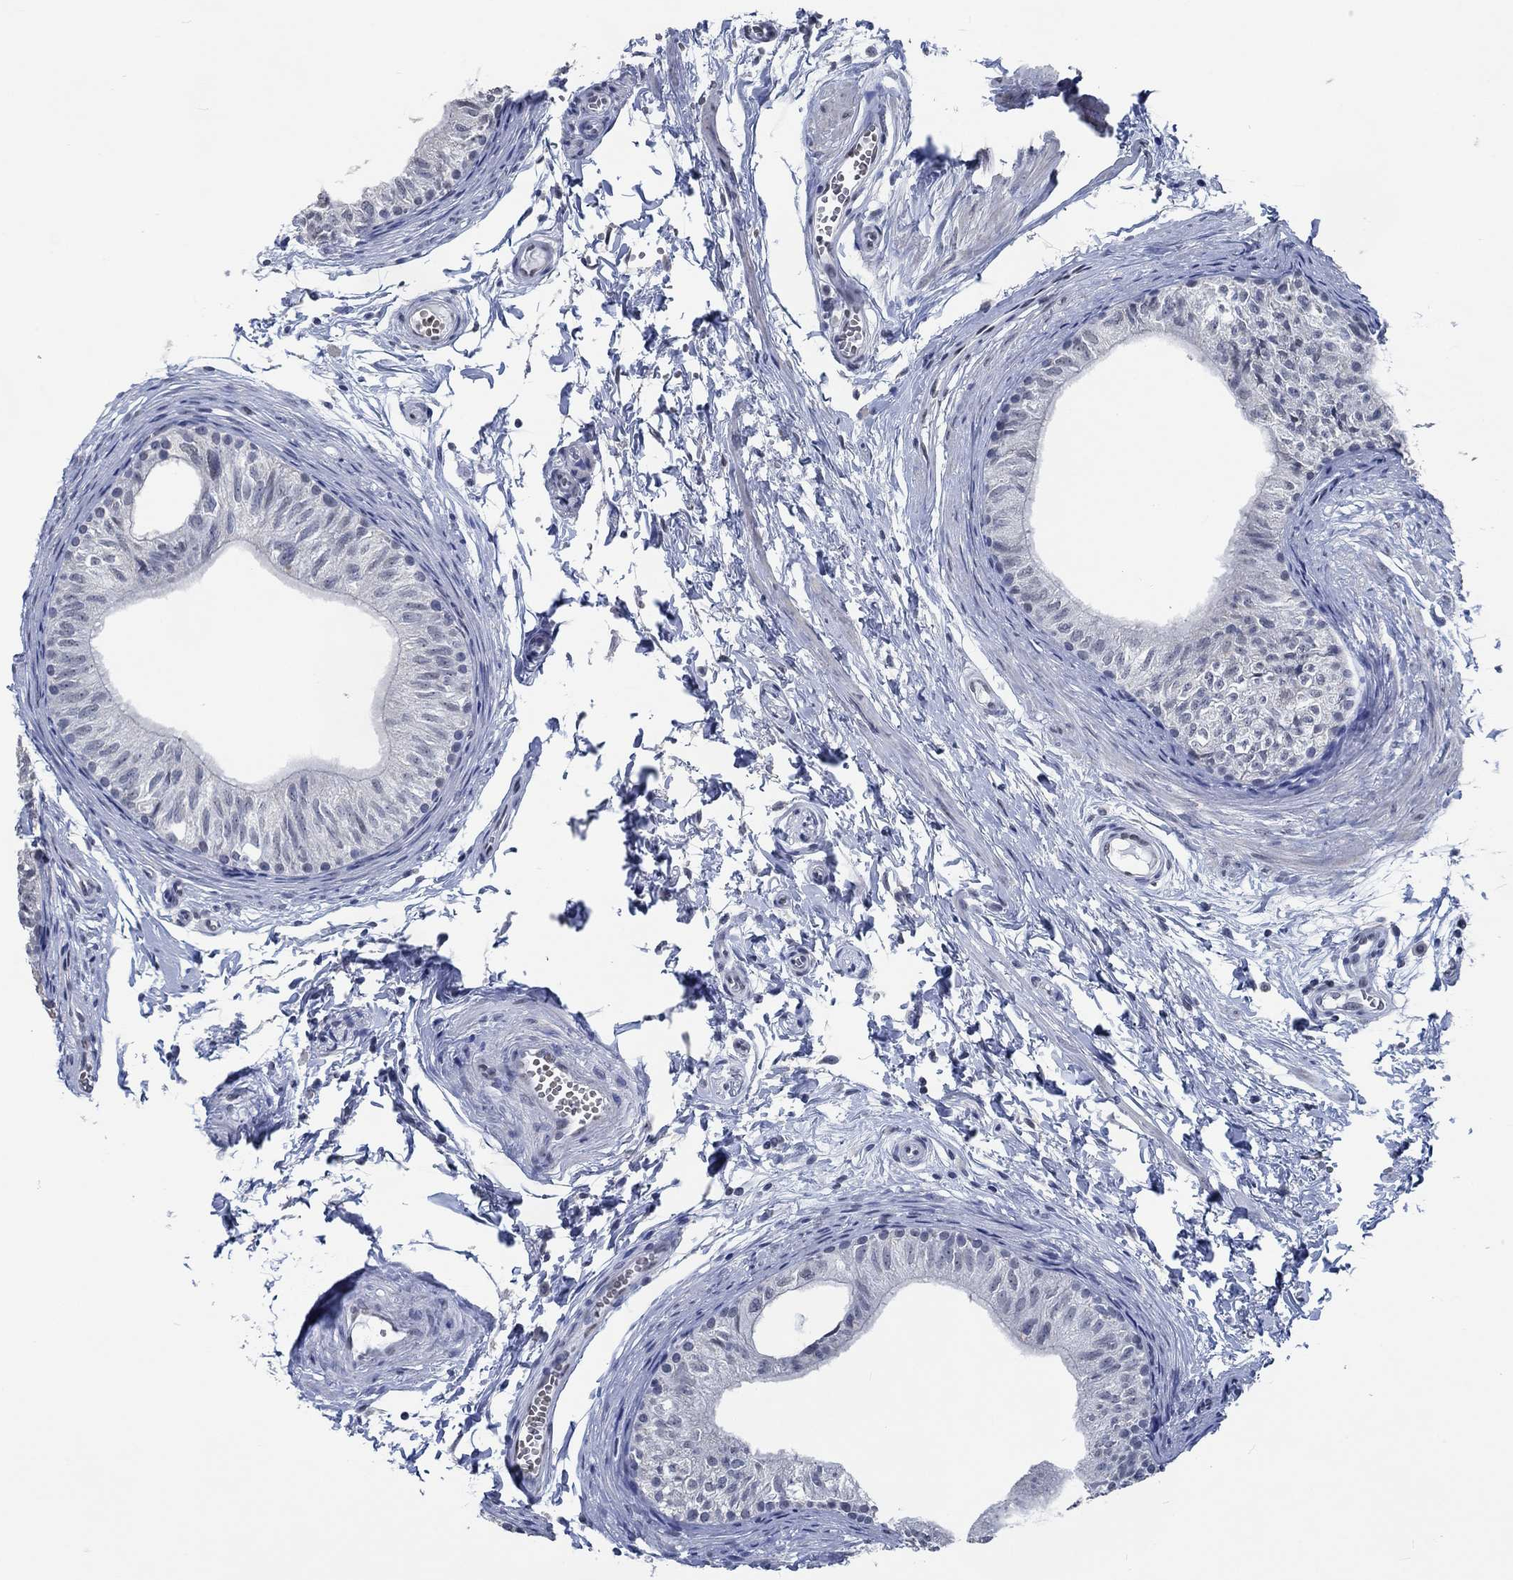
{"staining": {"intensity": "negative", "quantity": "none", "location": "none"}, "tissue": "epididymis", "cell_type": "Glandular cells", "image_type": "normal", "snomed": [{"axis": "morphology", "description": "Normal tissue, NOS"}, {"axis": "topography", "description": "Epididymis"}], "caption": "High power microscopy micrograph of an immunohistochemistry micrograph of unremarkable epididymis, revealing no significant positivity in glandular cells.", "gene": "OBSCN", "patient": {"sex": "male", "age": 22}}